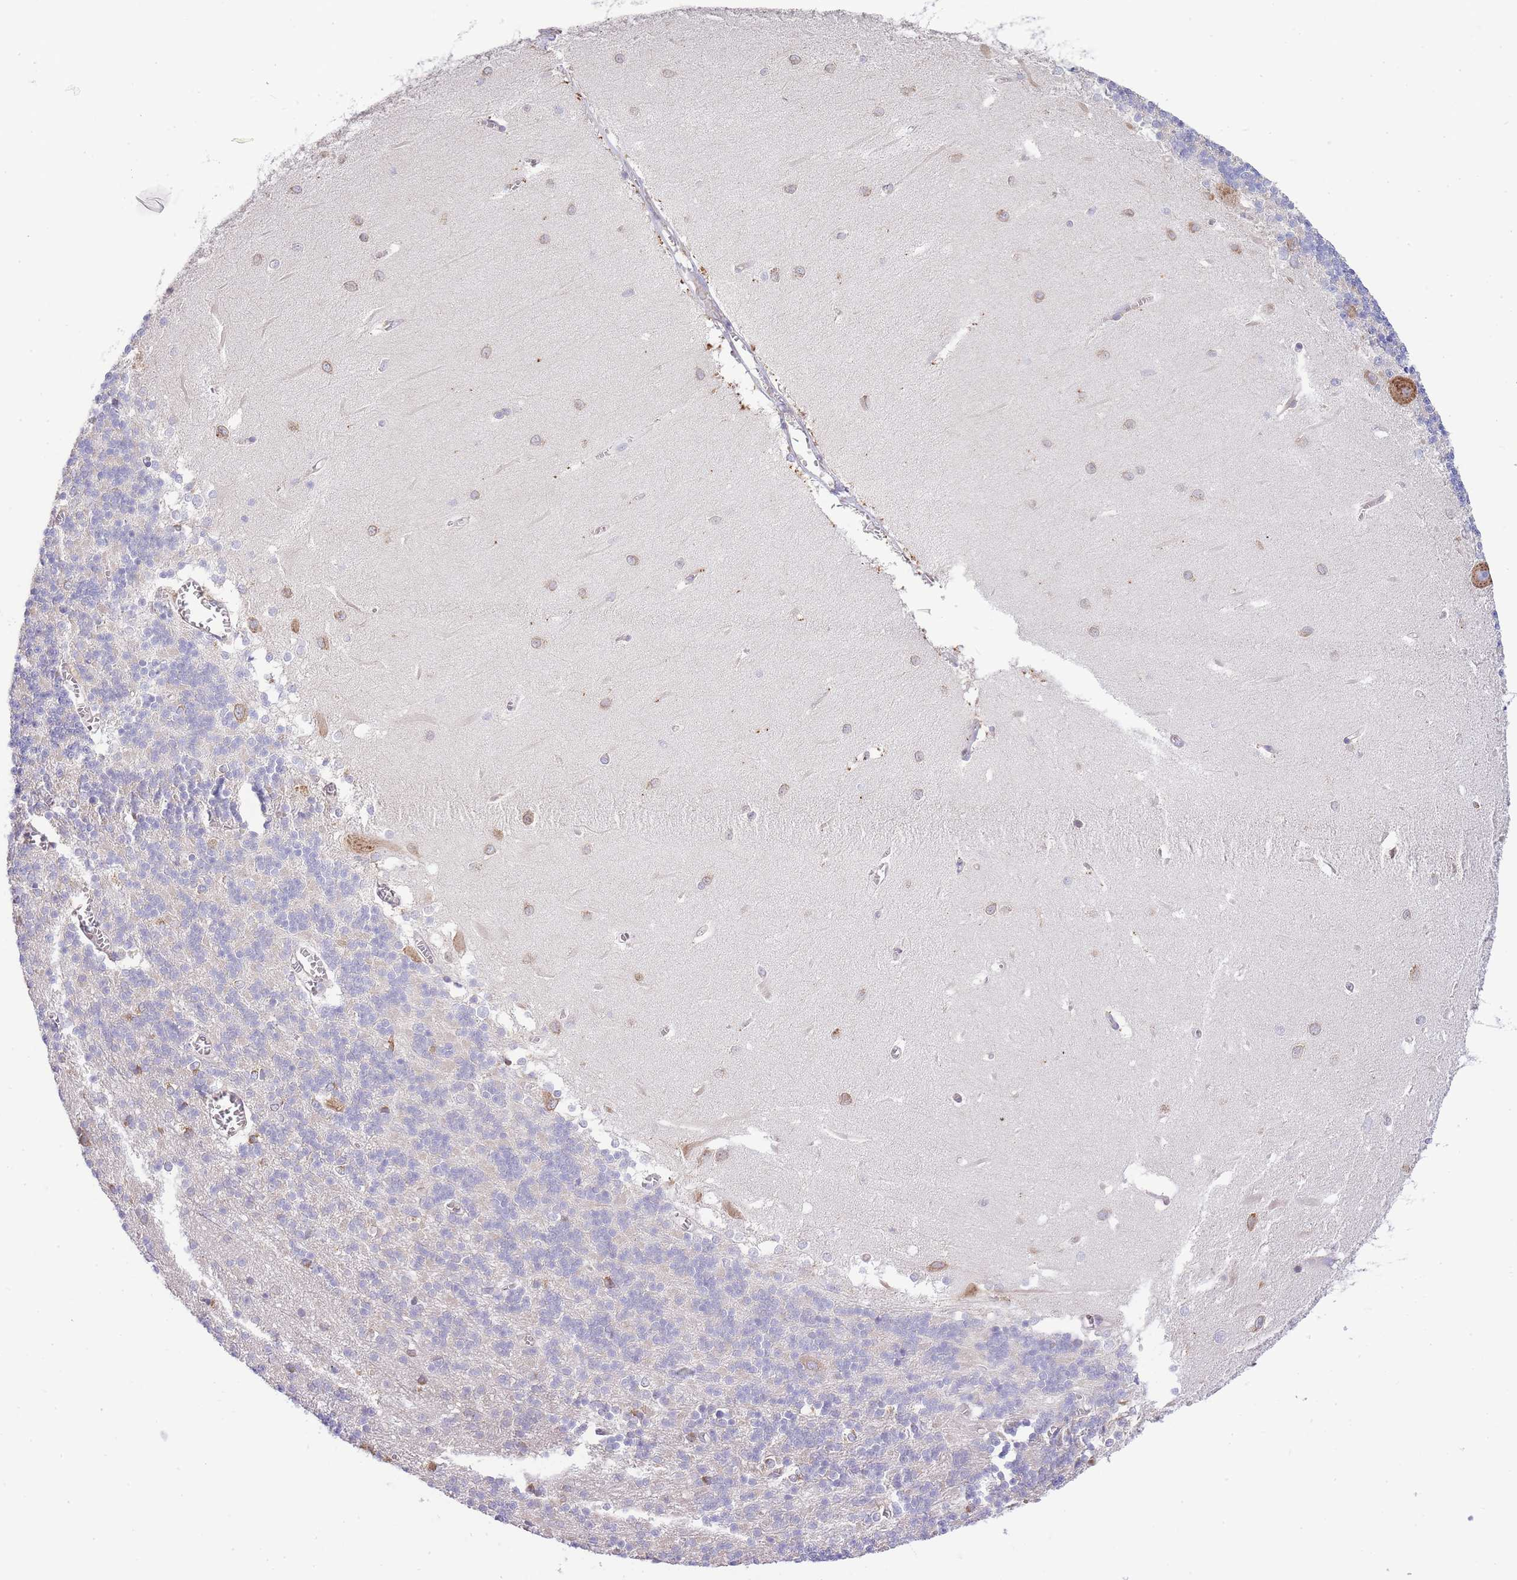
{"staining": {"intensity": "negative", "quantity": "none", "location": "none"}, "tissue": "cerebellum", "cell_type": "Cells in granular layer", "image_type": "normal", "snomed": [{"axis": "morphology", "description": "Normal tissue, NOS"}, {"axis": "topography", "description": "Cerebellum"}], "caption": "High power microscopy photomicrograph of an IHC photomicrograph of unremarkable cerebellum, revealing no significant staining in cells in granular layer. (Stains: DAB (3,3'-diaminobenzidine) IHC with hematoxylin counter stain, Microscopy: brightfield microscopy at high magnification).", "gene": "BEX1", "patient": {"sex": "male", "age": 37}}